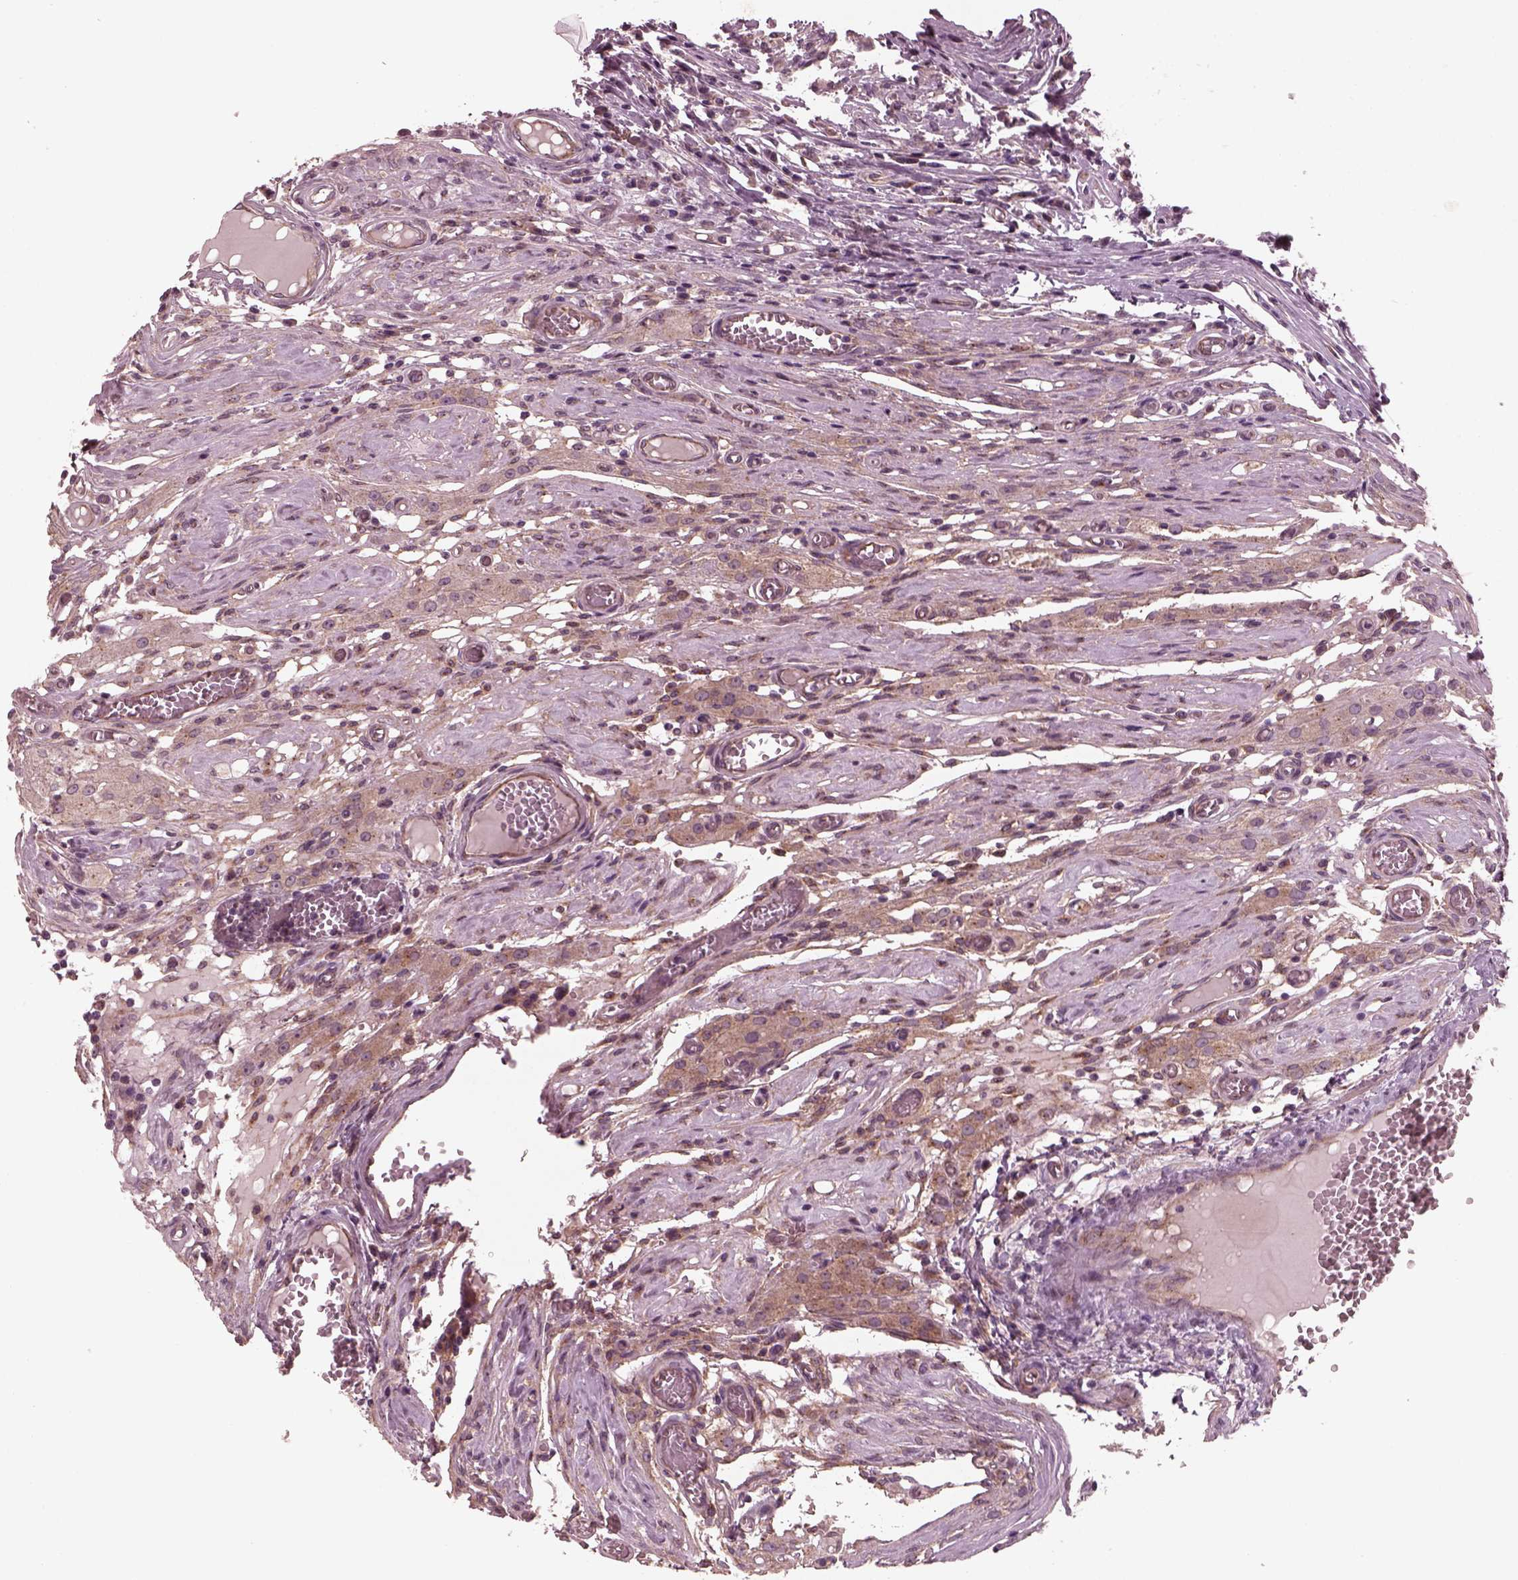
{"staining": {"intensity": "moderate", "quantity": ">75%", "location": "cytoplasmic/membranous"}, "tissue": "testis cancer", "cell_type": "Tumor cells", "image_type": "cancer", "snomed": [{"axis": "morphology", "description": "Carcinoma, Embryonal, NOS"}, {"axis": "topography", "description": "Testis"}], "caption": "Testis cancer stained for a protein (brown) reveals moderate cytoplasmic/membranous positive expression in about >75% of tumor cells.", "gene": "TUBG1", "patient": {"sex": "male", "age": 36}}